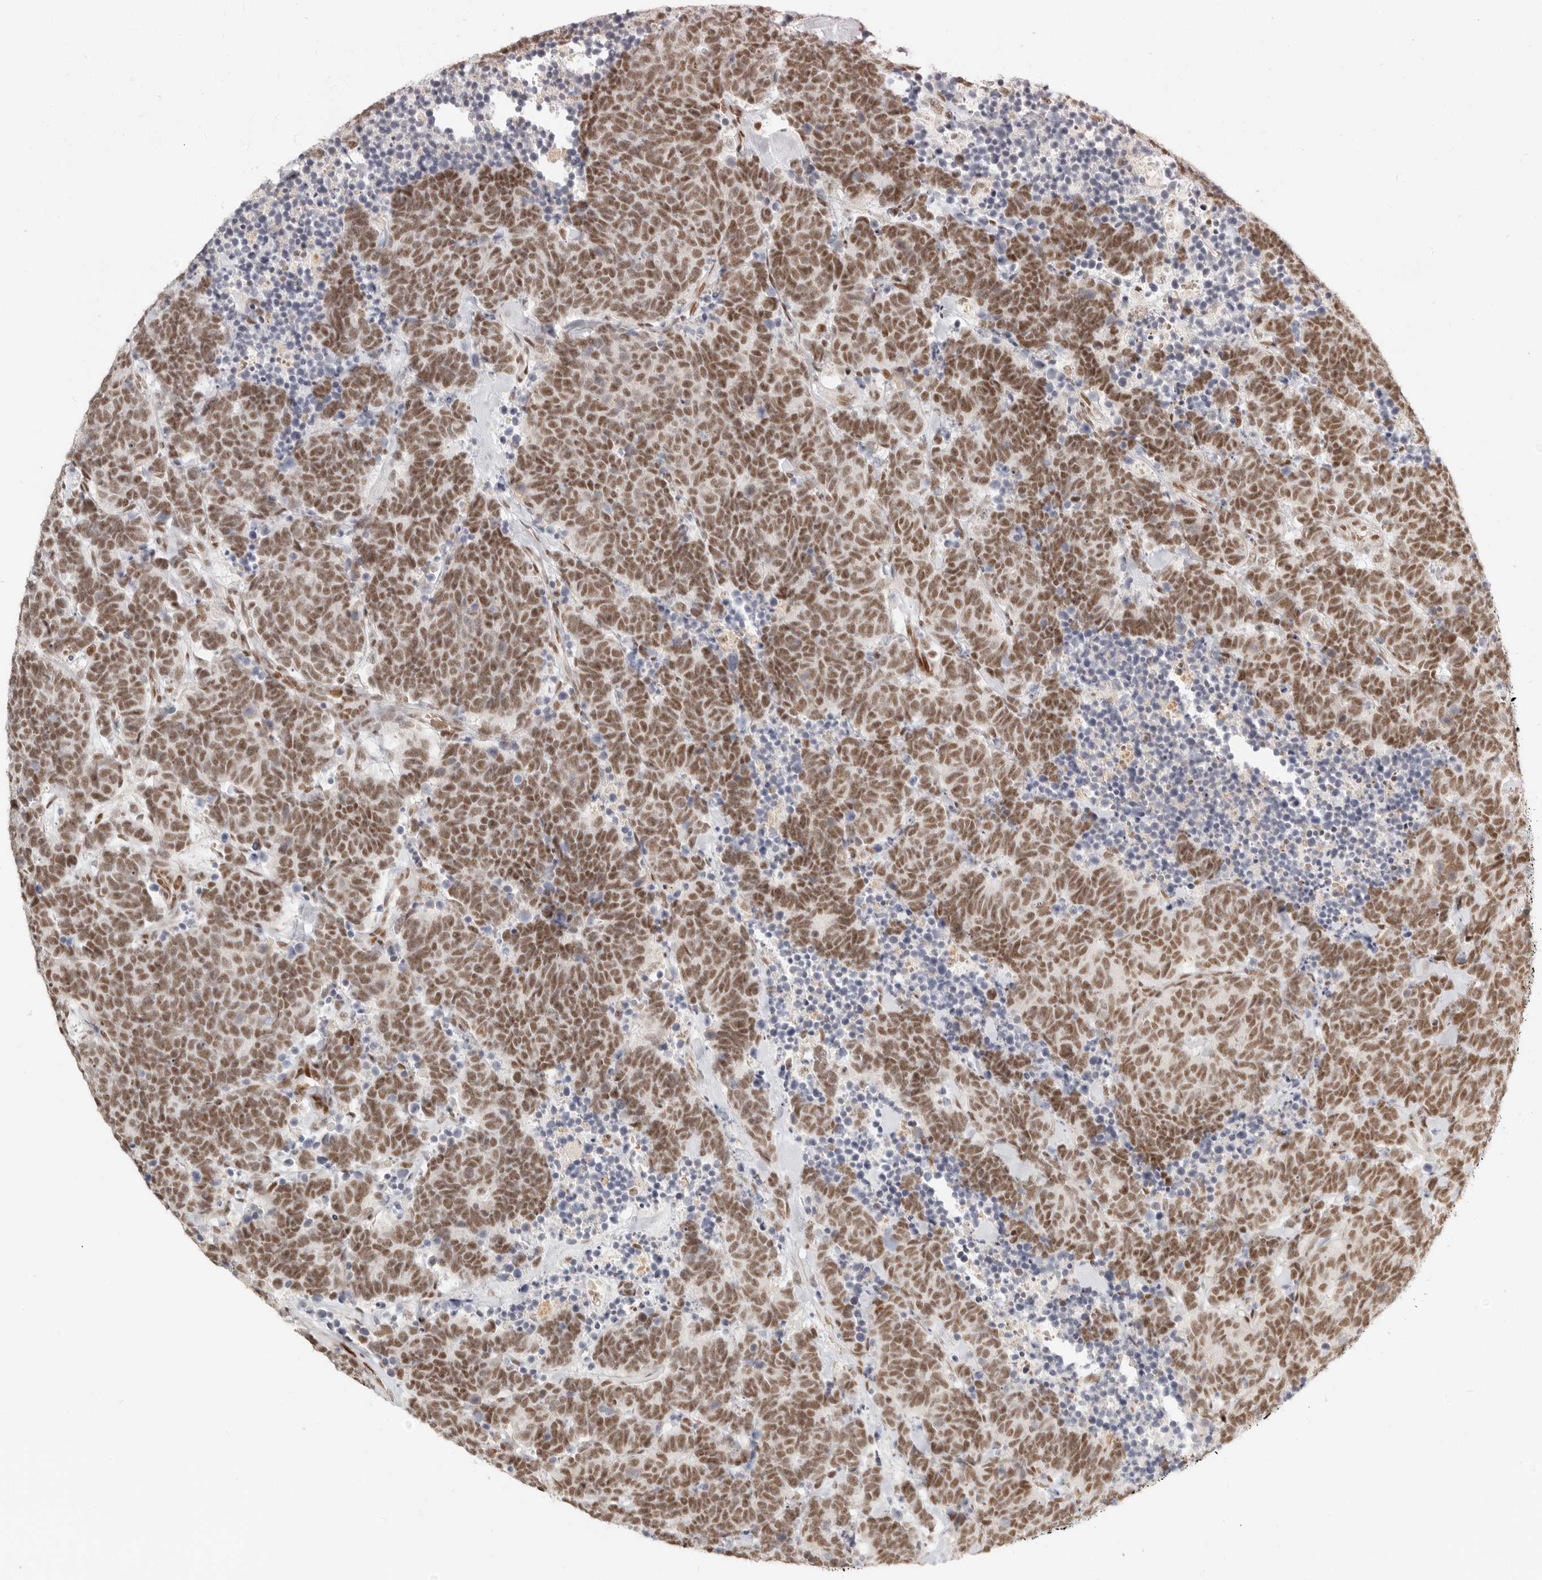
{"staining": {"intensity": "moderate", "quantity": ">75%", "location": "nuclear"}, "tissue": "carcinoid", "cell_type": "Tumor cells", "image_type": "cancer", "snomed": [{"axis": "morphology", "description": "Carcinoma, NOS"}, {"axis": "morphology", "description": "Carcinoid, malignant, NOS"}, {"axis": "topography", "description": "Urinary bladder"}], "caption": "Malignant carcinoid stained with a brown dye reveals moderate nuclear positive staining in about >75% of tumor cells.", "gene": "GABPA", "patient": {"sex": "male", "age": 57}}